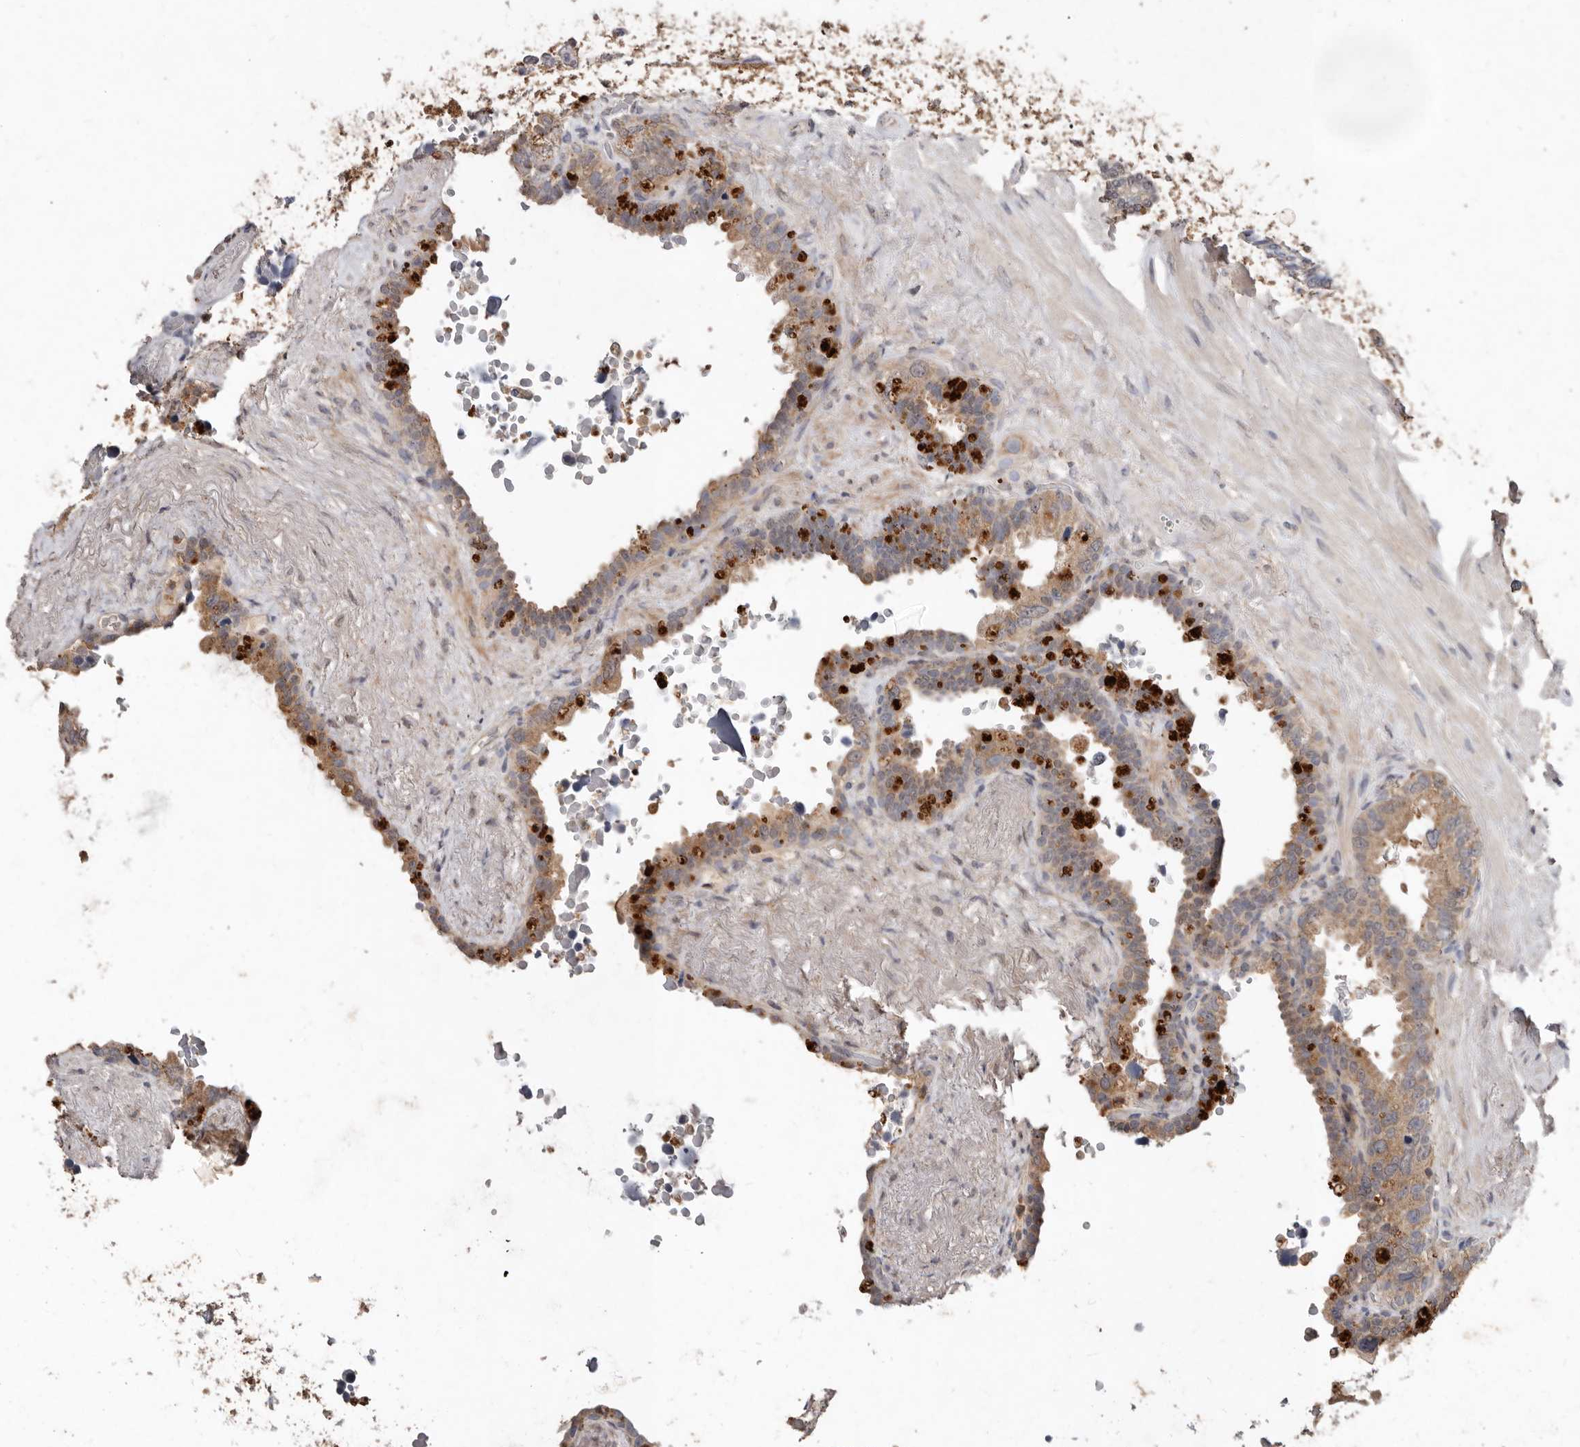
{"staining": {"intensity": "weak", "quantity": ">75%", "location": "cytoplasmic/membranous"}, "tissue": "seminal vesicle", "cell_type": "Glandular cells", "image_type": "normal", "snomed": [{"axis": "morphology", "description": "Normal tissue, NOS"}, {"axis": "topography", "description": "Seminal veicle"}], "caption": "The immunohistochemical stain shows weak cytoplasmic/membranous positivity in glandular cells of benign seminal vesicle.", "gene": "EDEM1", "patient": {"sex": "male", "age": 80}}